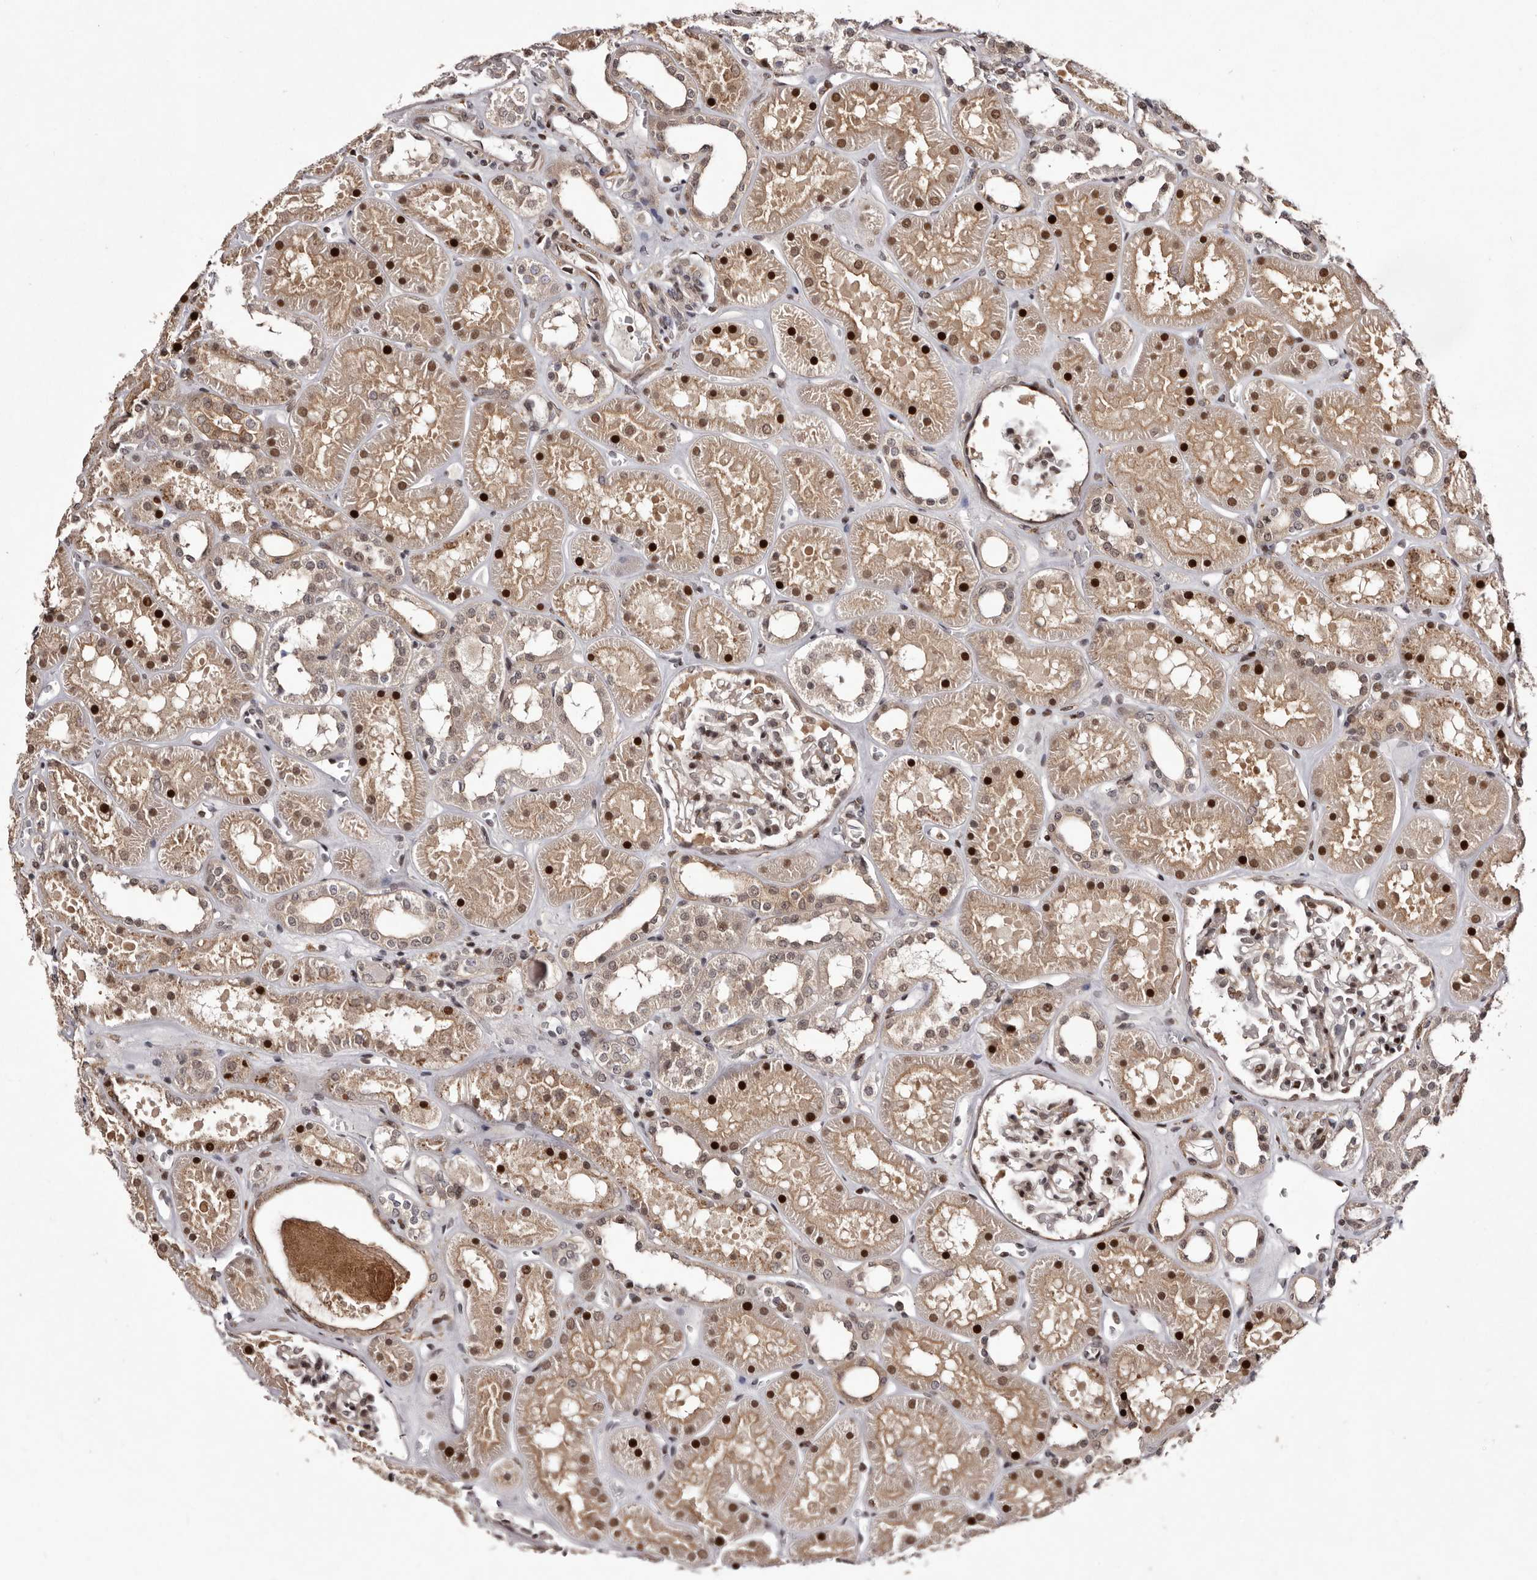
{"staining": {"intensity": "moderate", "quantity": "25%-75%", "location": "cytoplasmic/membranous,nuclear"}, "tissue": "kidney", "cell_type": "Cells in glomeruli", "image_type": "normal", "snomed": [{"axis": "morphology", "description": "Normal tissue, NOS"}, {"axis": "topography", "description": "Kidney"}], "caption": "Brown immunohistochemical staining in normal kidney exhibits moderate cytoplasmic/membranous,nuclear staining in approximately 25%-75% of cells in glomeruli.", "gene": "FBXO5", "patient": {"sex": "female", "age": 41}}